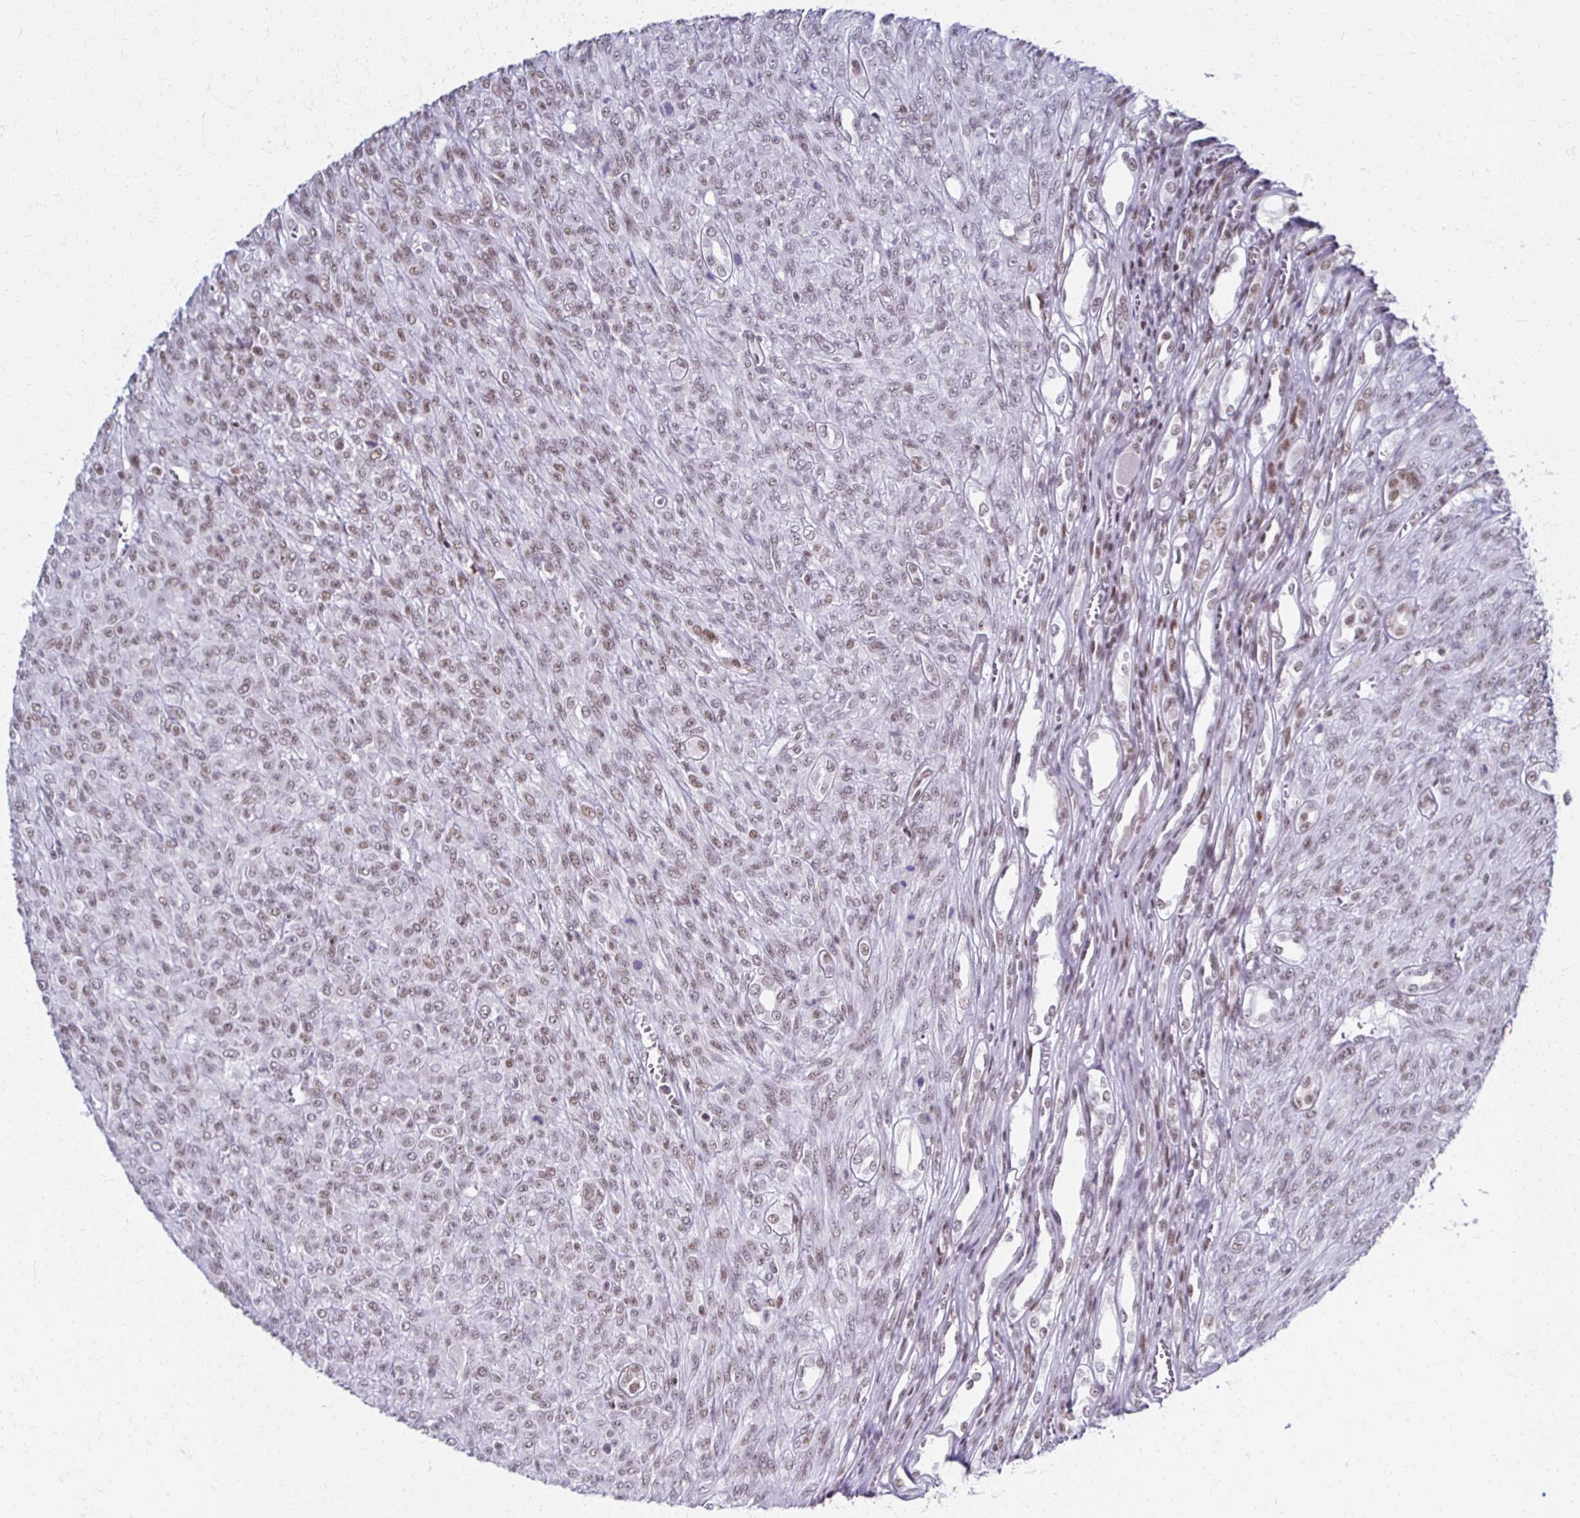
{"staining": {"intensity": "weak", "quantity": "25%-75%", "location": "nuclear"}, "tissue": "renal cancer", "cell_type": "Tumor cells", "image_type": "cancer", "snomed": [{"axis": "morphology", "description": "Adenocarcinoma, NOS"}, {"axis": "topography", "description": "Kidney"}], "caption": "IHC (DAB (3,3'-diaminobenzidine)) staining of renal cancer (adenocarcinoma) exhibits weak nuclear protein positivity in about 25%-75% of tumor cells.", "gene": "IRF7", "patient": {"sex": "male", "age": 58}}